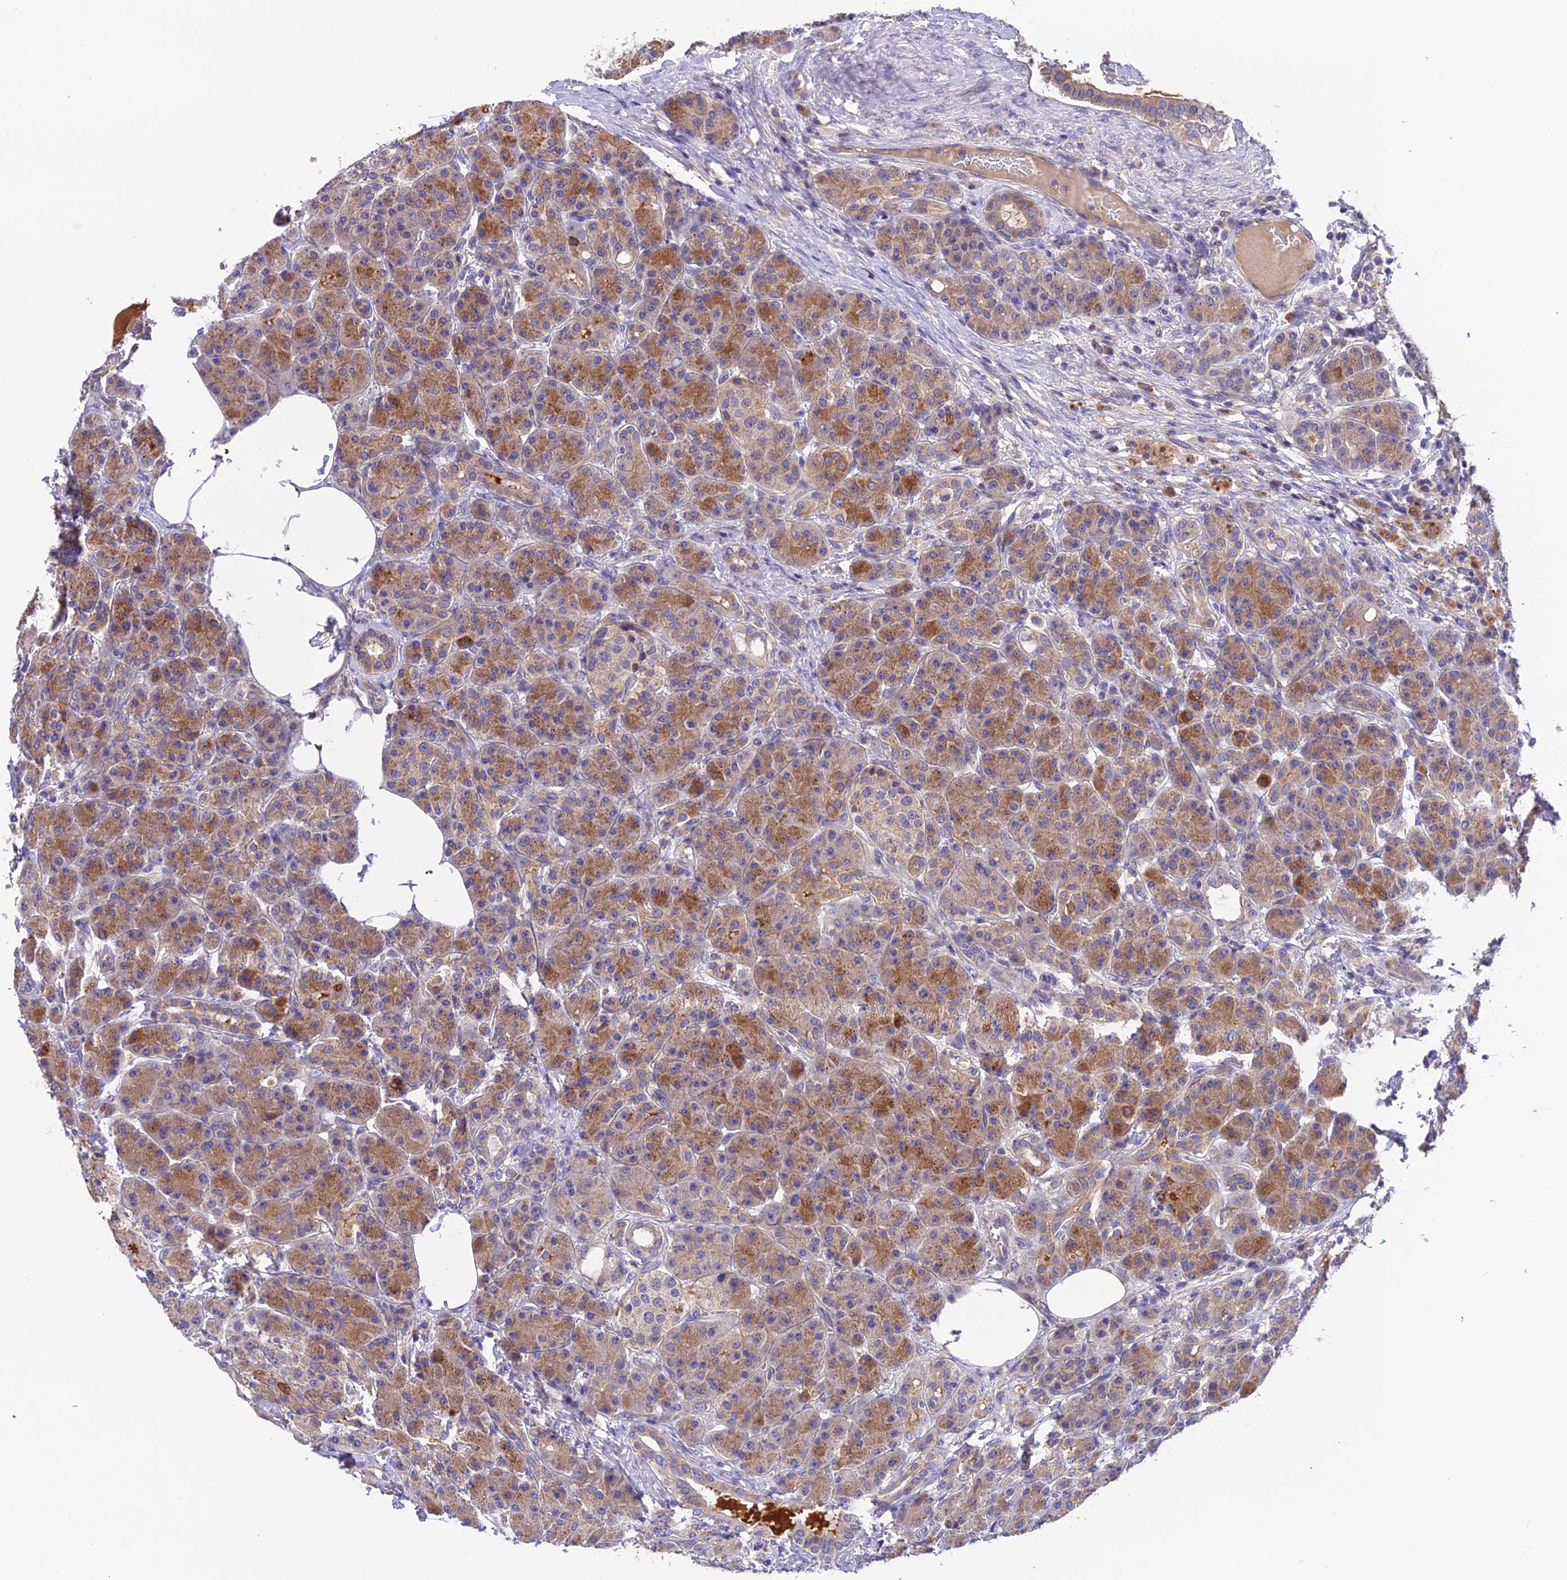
{"staining": {"intensity": "strong", "quantity": "25%-75%", "location": "cytoplasmic/membranous"}, "tissue": "pancreas", "cell_type": "Exocrine glandular cells", "image_type": "normal", "snomed": [{"axis": "morphology", "description": "Normal tissue, NOS"}, {"axis": "topography", "description": "Pancreas"}], "caption": "Strong cytoplasmic/membranous staining is appreciated in approximately 25%-75% of exocrine glandular cells in benign pancreas. Immunohistochemistry stains the protein in brown and the nuclei are stained blue.", "gene": "PZP", "patient": {"sex": "male", "age": 63}}